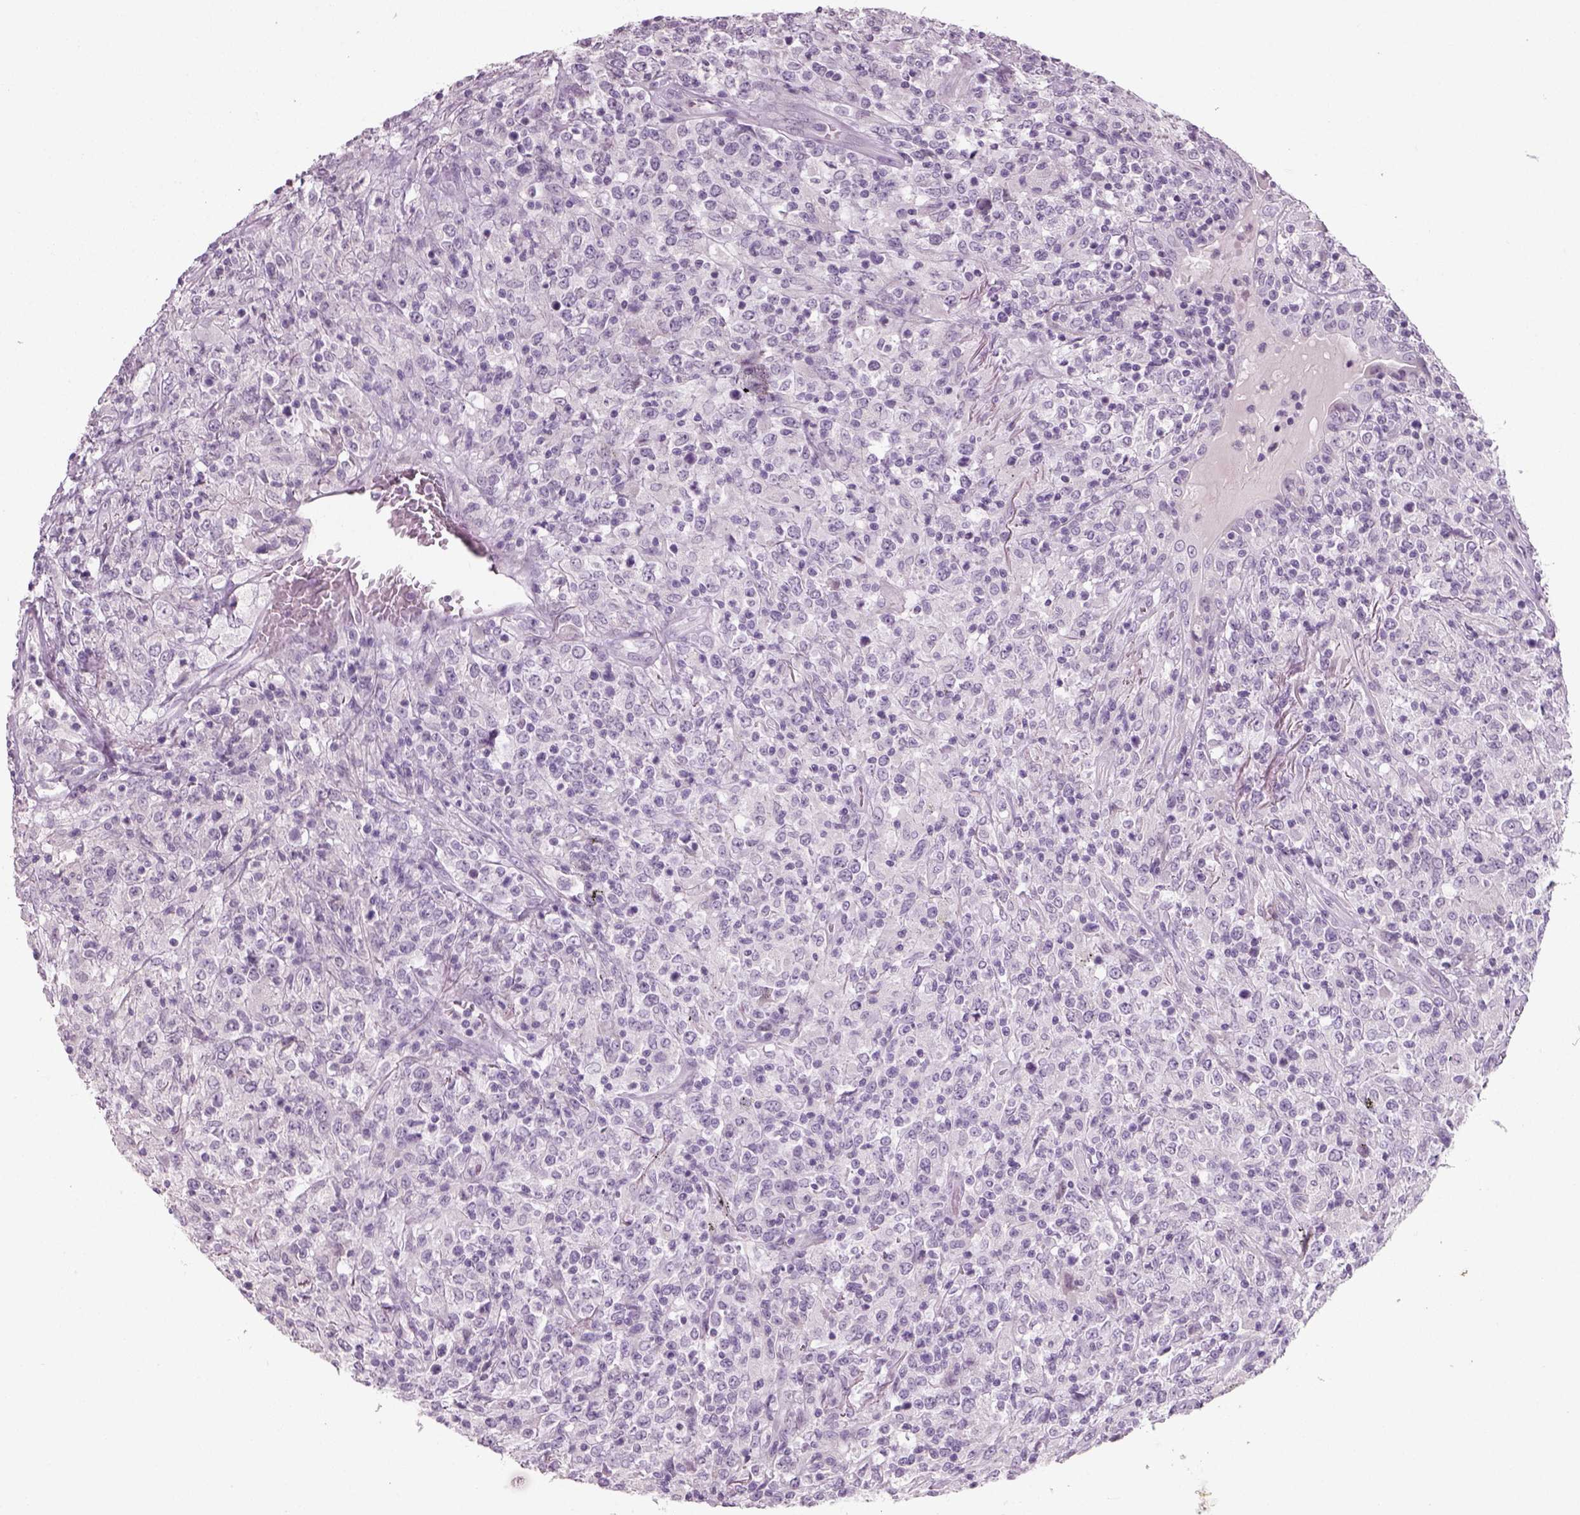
{"staining": {"intensity": "negative", "quantity": "none", "location": "none"}, "tissue": "lymphoma", "cell_type": "Tumor cells", "image_type": "cancer", "snomed": [{"axis": "morphology", "description": "Malignant lymphoma, non-Hodgkin's type, High grade"}, {"axis": "topography", "description": "Lung"}], "caption": "Photomicrograph shows no protein staining in tumor cells of lymphoma tissue. Brightfield microscopy of immunohistochemistry (IHC) stained with DAB (brown) and hematoxylin (blue), captured at high magnification.", "gene": "SLC6A2", "patient": {"sex": "male", "age": 79}}